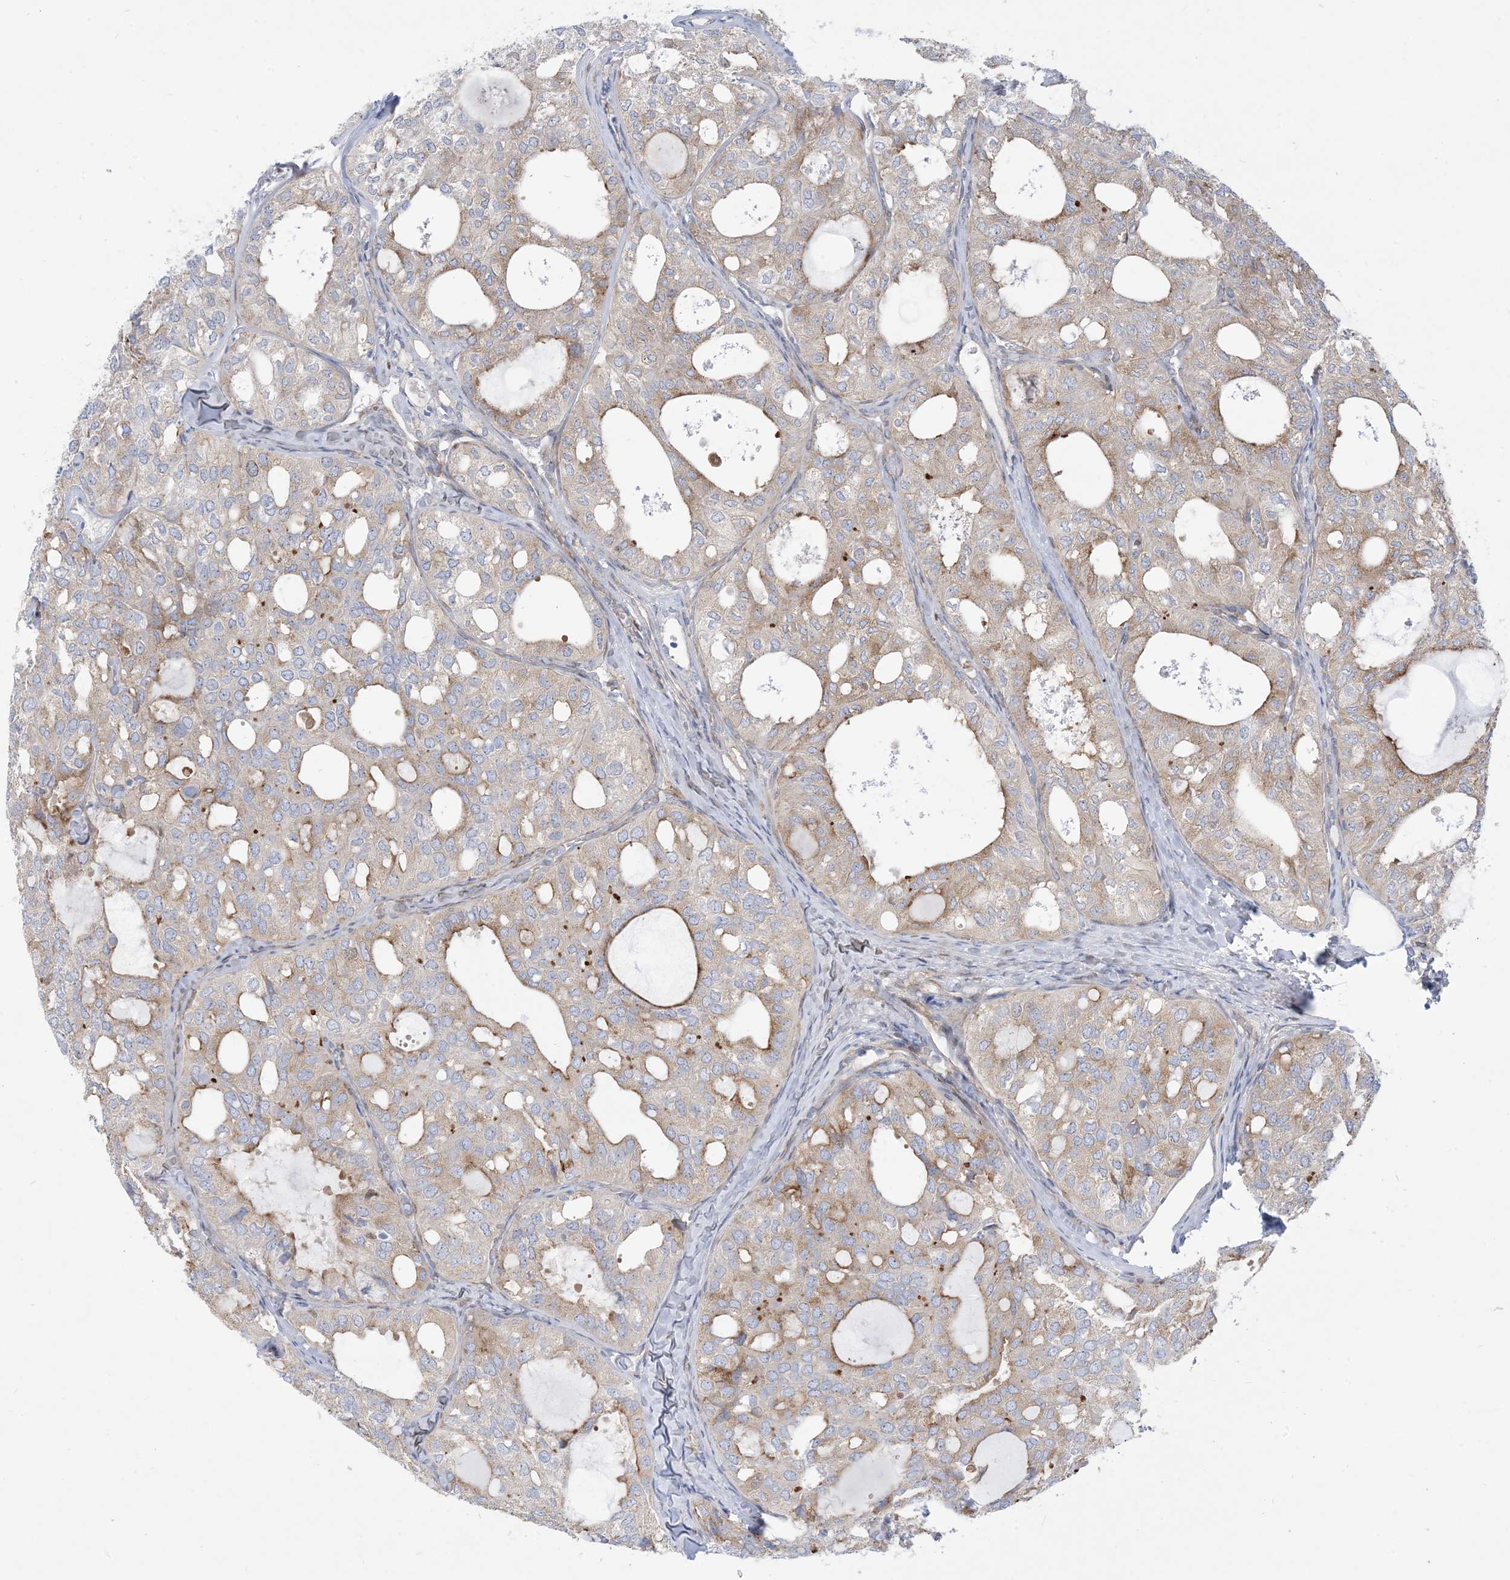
{"staining": {"intensity": "weak", "quantity": "25%-75%", "location": "cytoplasmic/membranous"}, "tissue": "thyroid cancer", "cell_type": "Tumor cells", "image_type": "cancer", "snomed": [{"axis": "morphology", "description": "Follicular adenoma carcinoma, NOS"}, {"axis": "topography", "description": "Thyroid gland"}], "caption": "This image demonstrates thyroid cancer stained with immunohistochemistry (IHC) to label a protein in brown. The cytoplasmic/membranous of tumor cells show weak positivity for the protein. Nuclei are counter-stained blue.", "gene": "MARS2", "patient": {"sex": "male", "age": 75}}